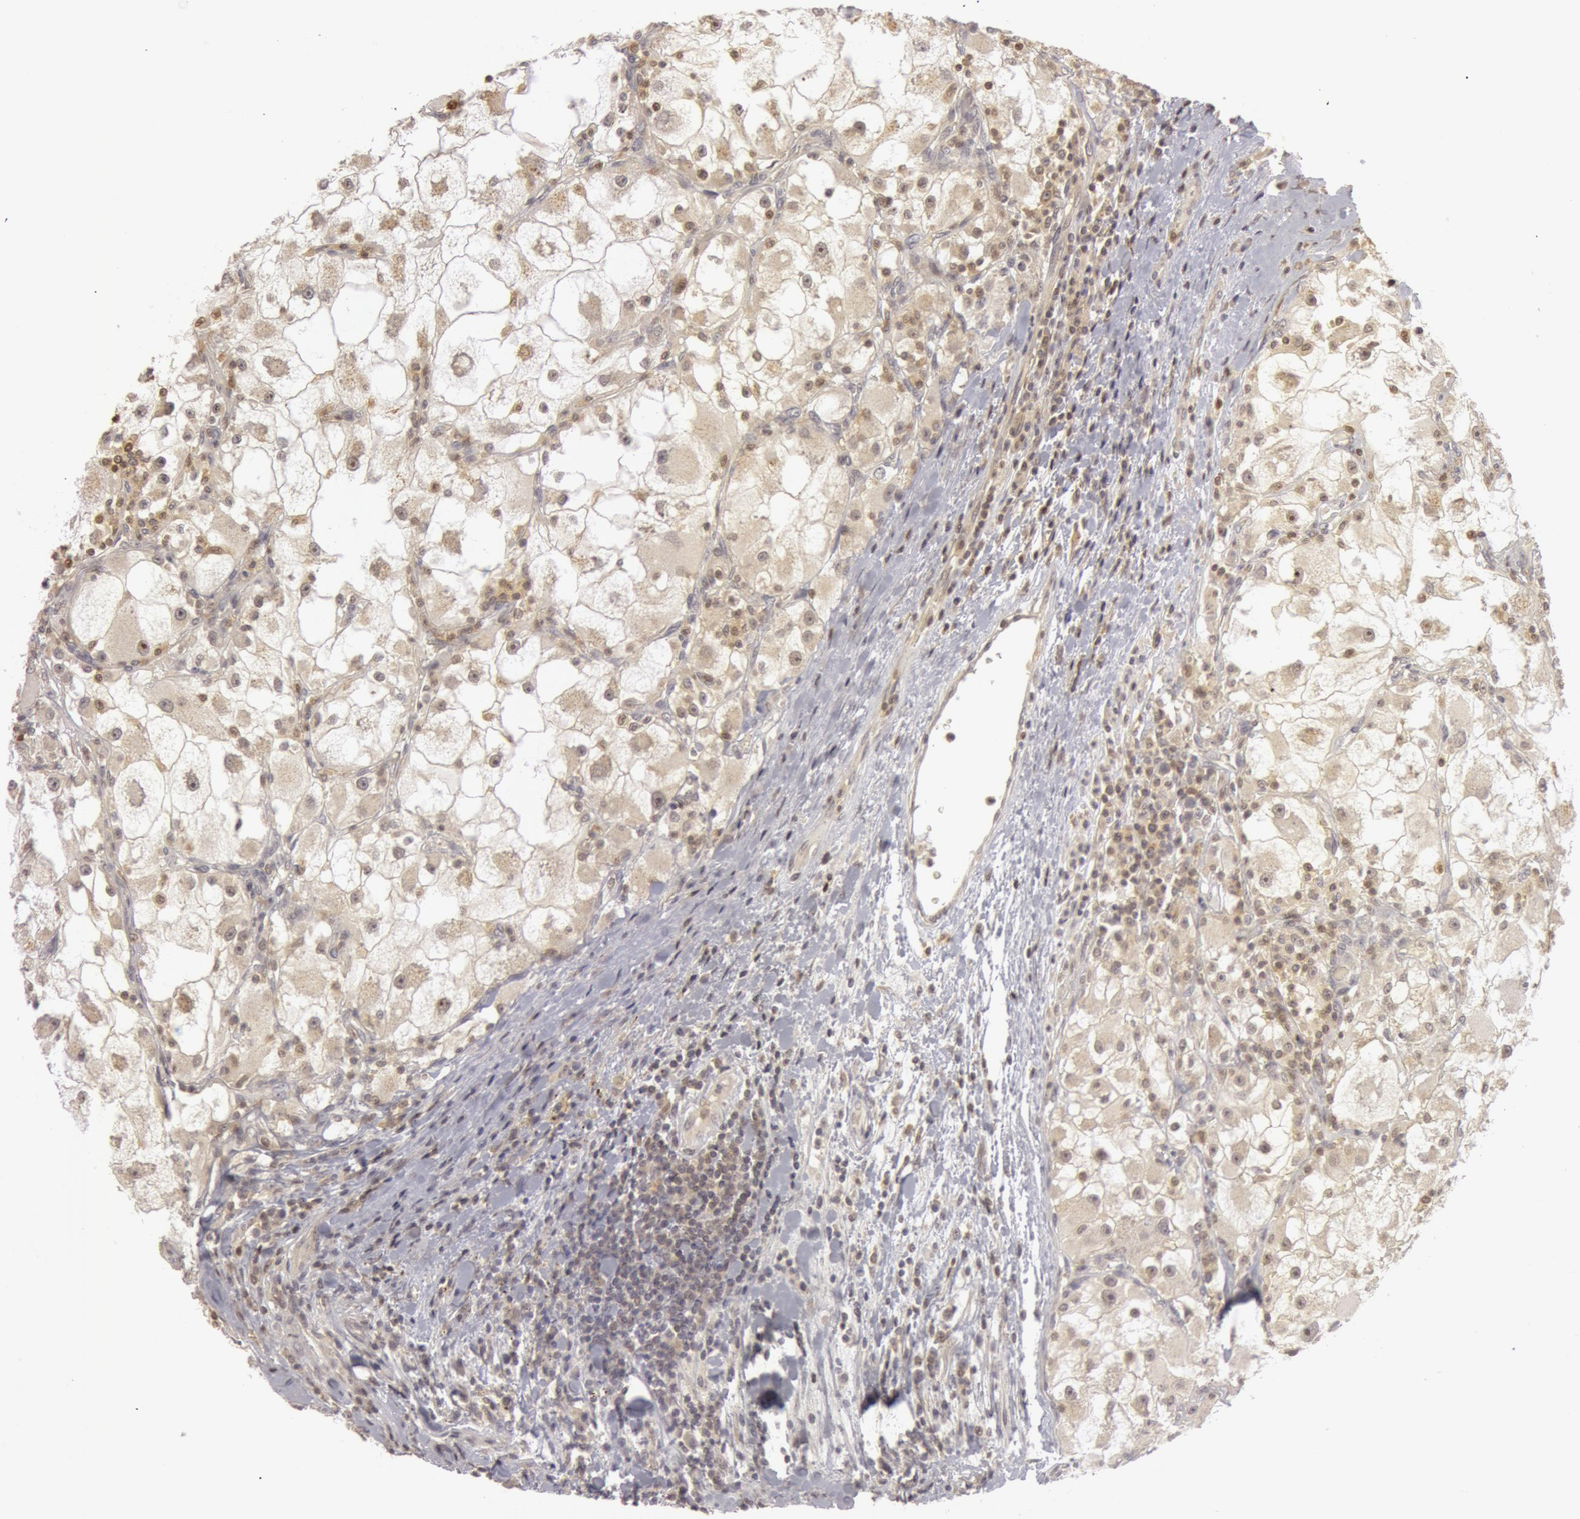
{"staining": {"intensity": "negative", "quantity": "none", "location": "none"}, "tissue": "renal cancer", "cell_type": "Tumor cells", "image_type": "cancer", "snomed": [{"axis": "morphology", "description": "Adenocarcinoma, NOS"}, {"axis": "topography", "description": "Kidney"}], "caption": "A histopathology image of human renal cancer (adenocarcinoma) is negative for staining in tumor cells.", "gene": "OASL", "patient": {"sex": "female", "age": 73}}